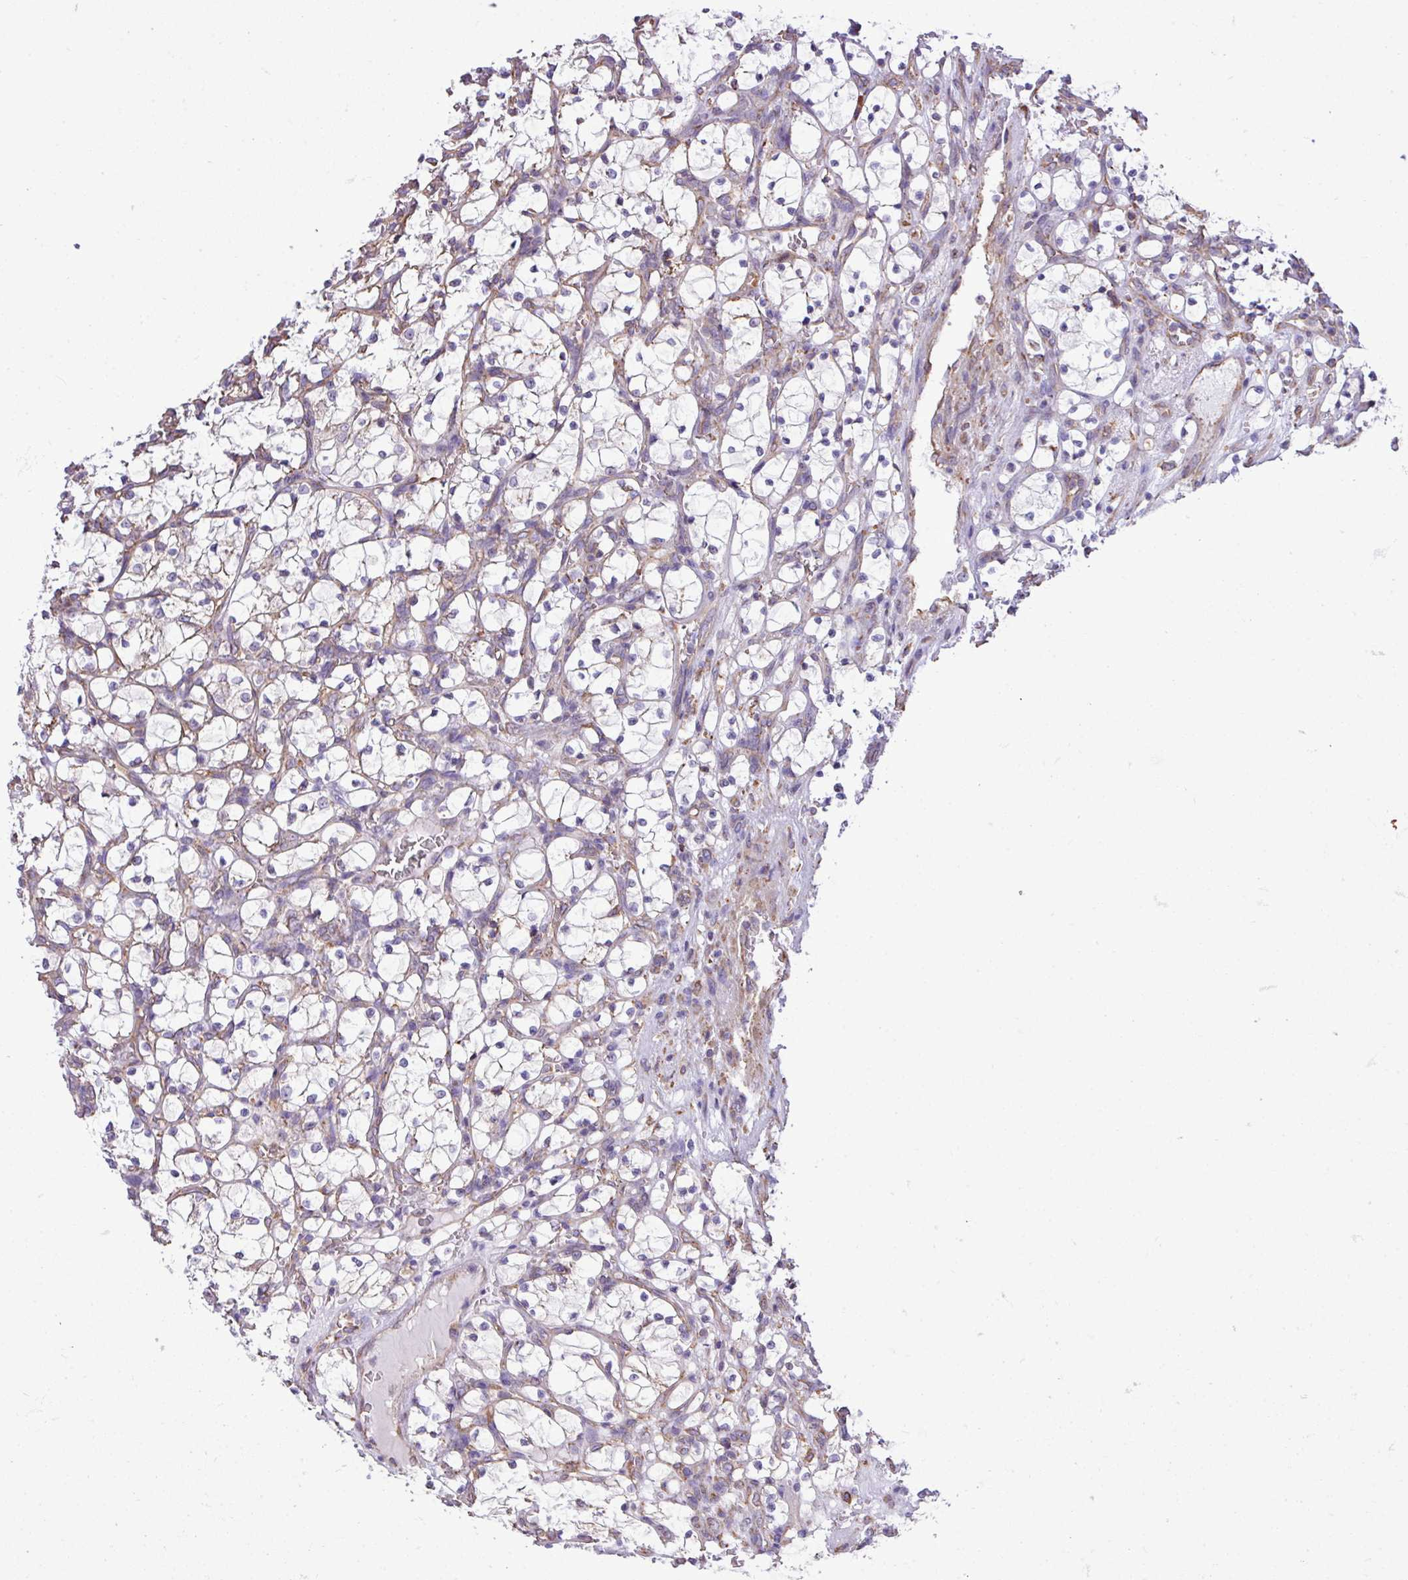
{"staining": {"intensity": "negative", "quantity": "none", "location": "none"}, "tissue": "renal cancer", "cell_type": "Tumor cells", "image_type": "cancer", "snomed": [{"axis": "morphology", "description": "Adenocarcinoma, NOS"}, {"axis": "topography", "description": "Kidney"}], "caption": "Tumor cells show no significant staining in renal cancer. Brightfield microscopy of immunohistochemistry stained with DAB (brown) and hematoxylin (blue), captured at high magnification.", "gene": "ZSCAN5A", "patient": {"sex": "female", "age": 69}}